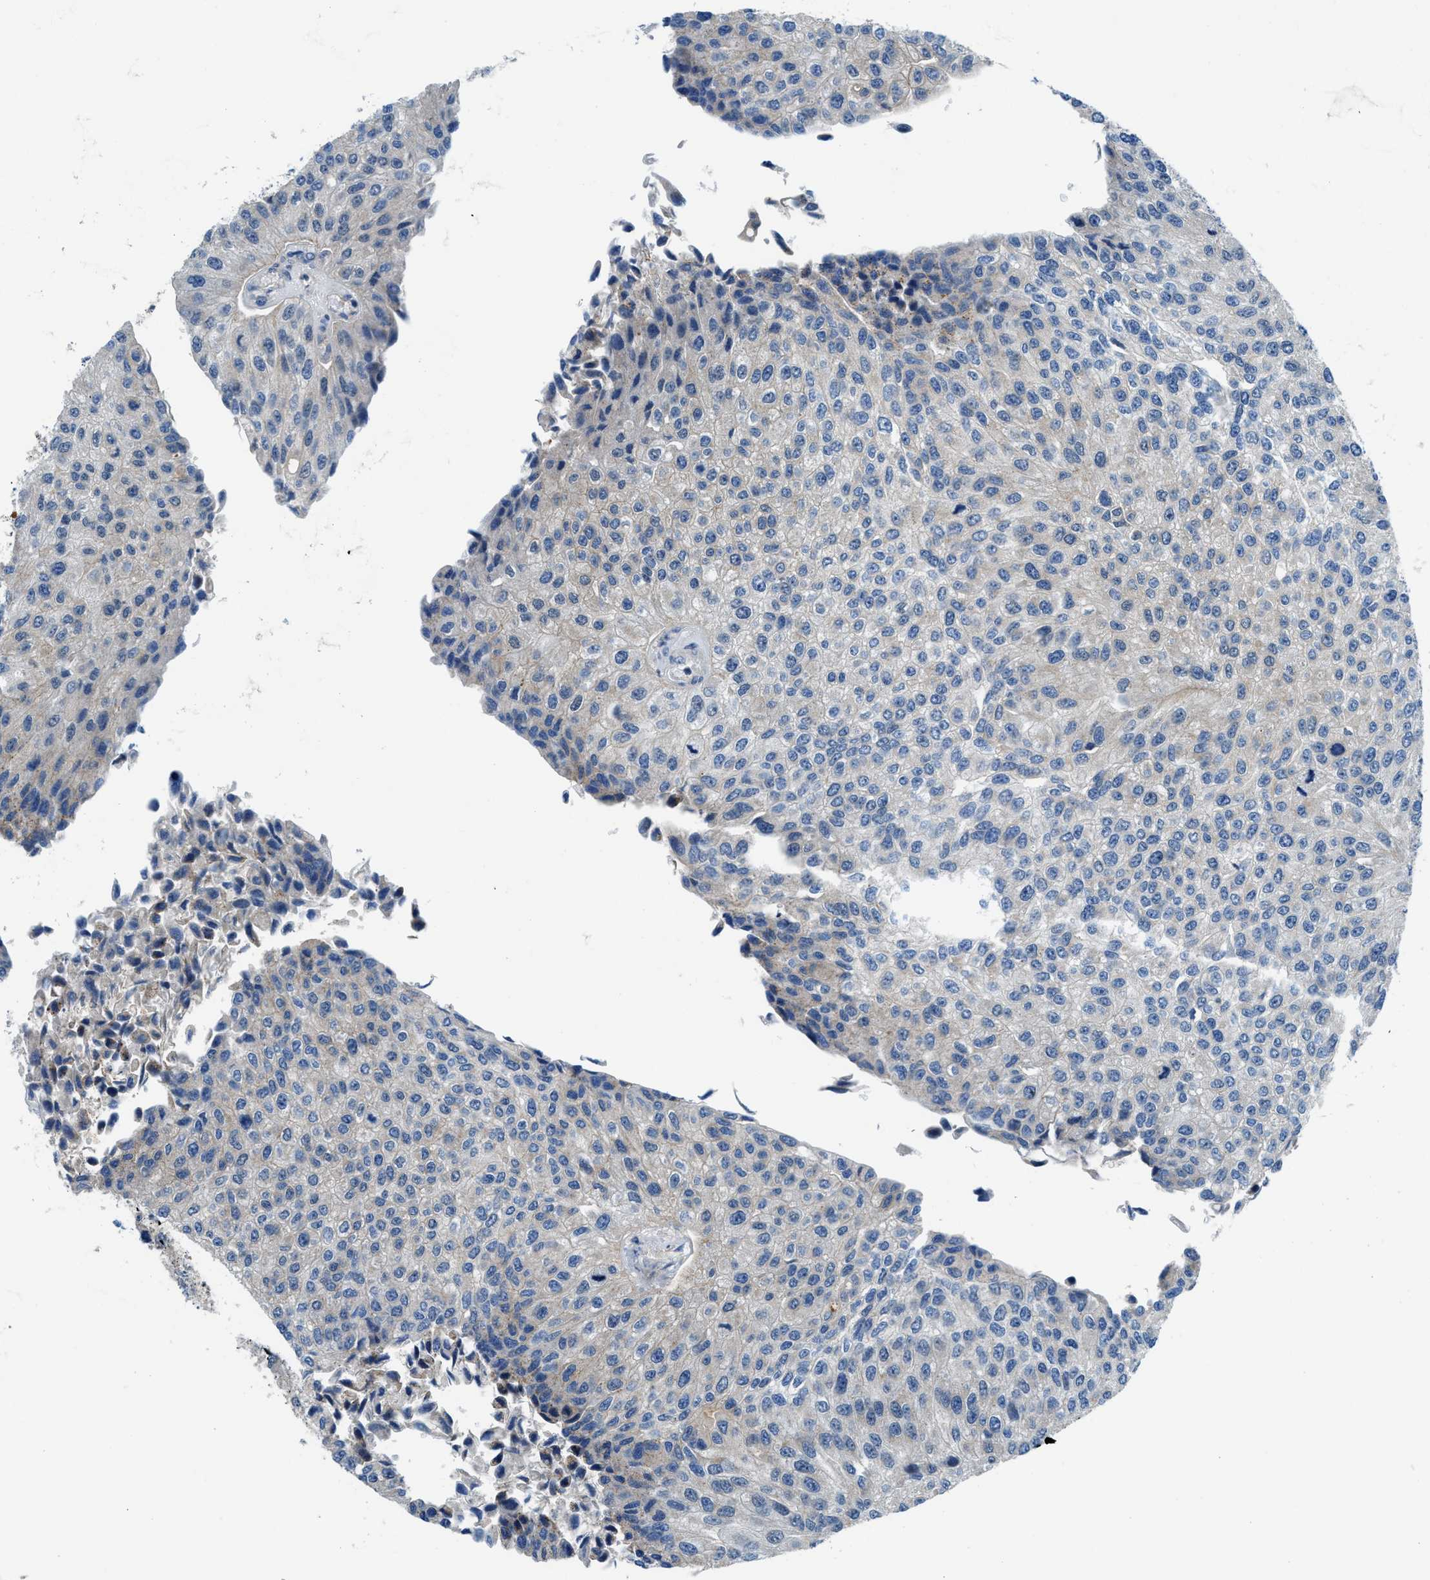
{"staining": {"intensity": "weak", "quantity": "<25%", "location": "cytoplasmic/membranous"}, "tissue": "urothelial cancer", "cell_type": "Tumor cells", "image_type": "cancer", "snomed": [{"axis": "morphology", "description": "Urothelial carcinoma, High grade"}, {"axis": "topography", "description": "Kidney"}, {"axis": "topography", "description": "Urinary bladder"}], "caption": "IHC of human urothelial cancer displays no staining in tumor cells. (Brightfield microscopy of DAB immunohistochemistry (IHC) at high magnification).", "gene": "LPIN2", "patient": {"sex": "male", "age": 77}}